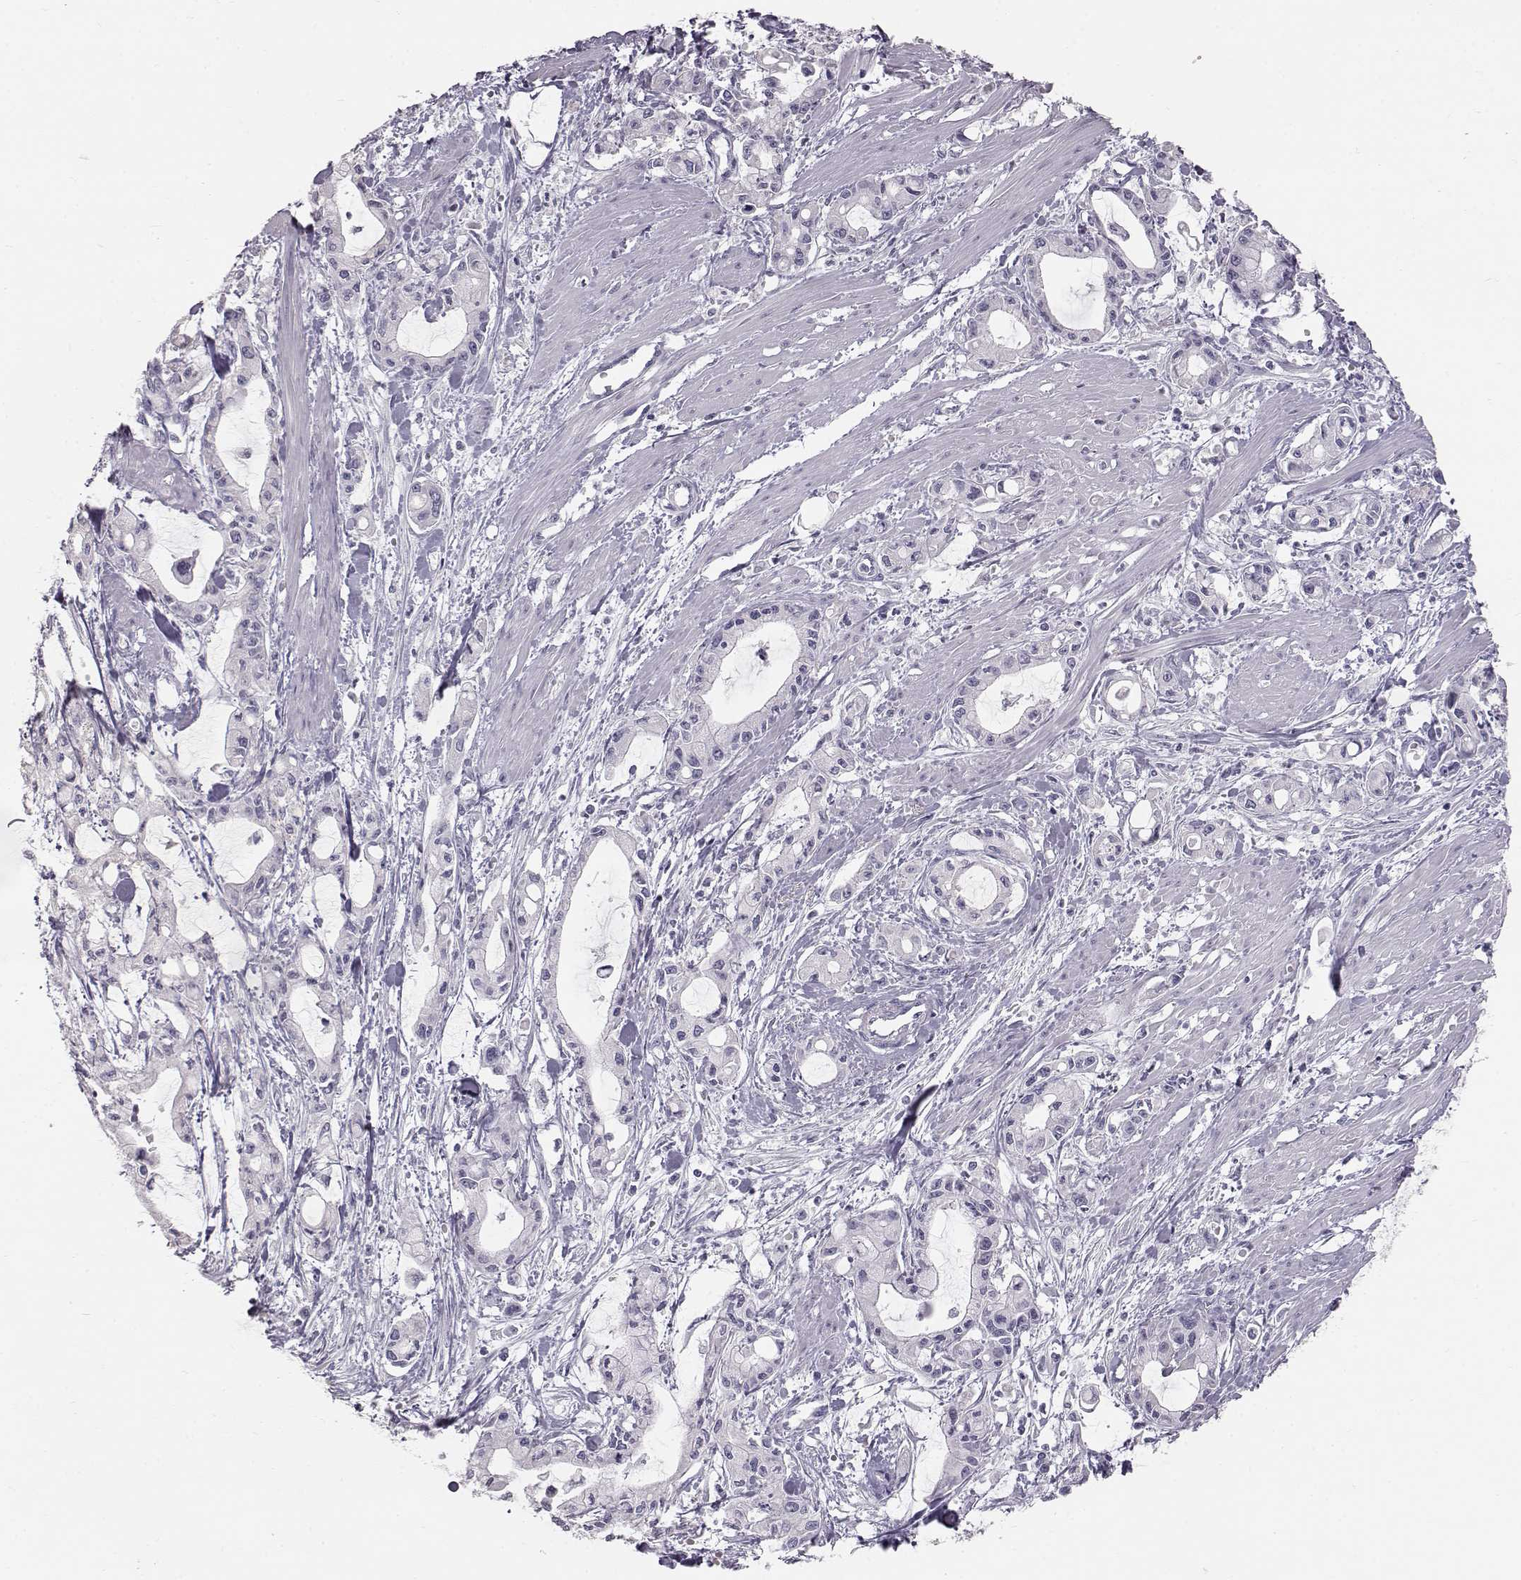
{"staining": {"intensity": "negative", "quantity": "none", "location": "none"}, "tissue": "pancreatic cancer", "cell_type": "Tumor cells", "image_type": "cancer", "snomed": [{"axis": "morphology", "description": "Adenocarcinoma, NOS"}, {"axis": "topography", "description": "Pancreas"}], "caption": "DAB immunohistochemical staining of adenocarcinoma (pancreatic) exhibits no significant positivity in tumor cells. (Immunohistochemistry (ihc), brightfield microscopy, high magnification).", "gene": "KRT33A", "patient": {"sex": "male", "age": 48}}